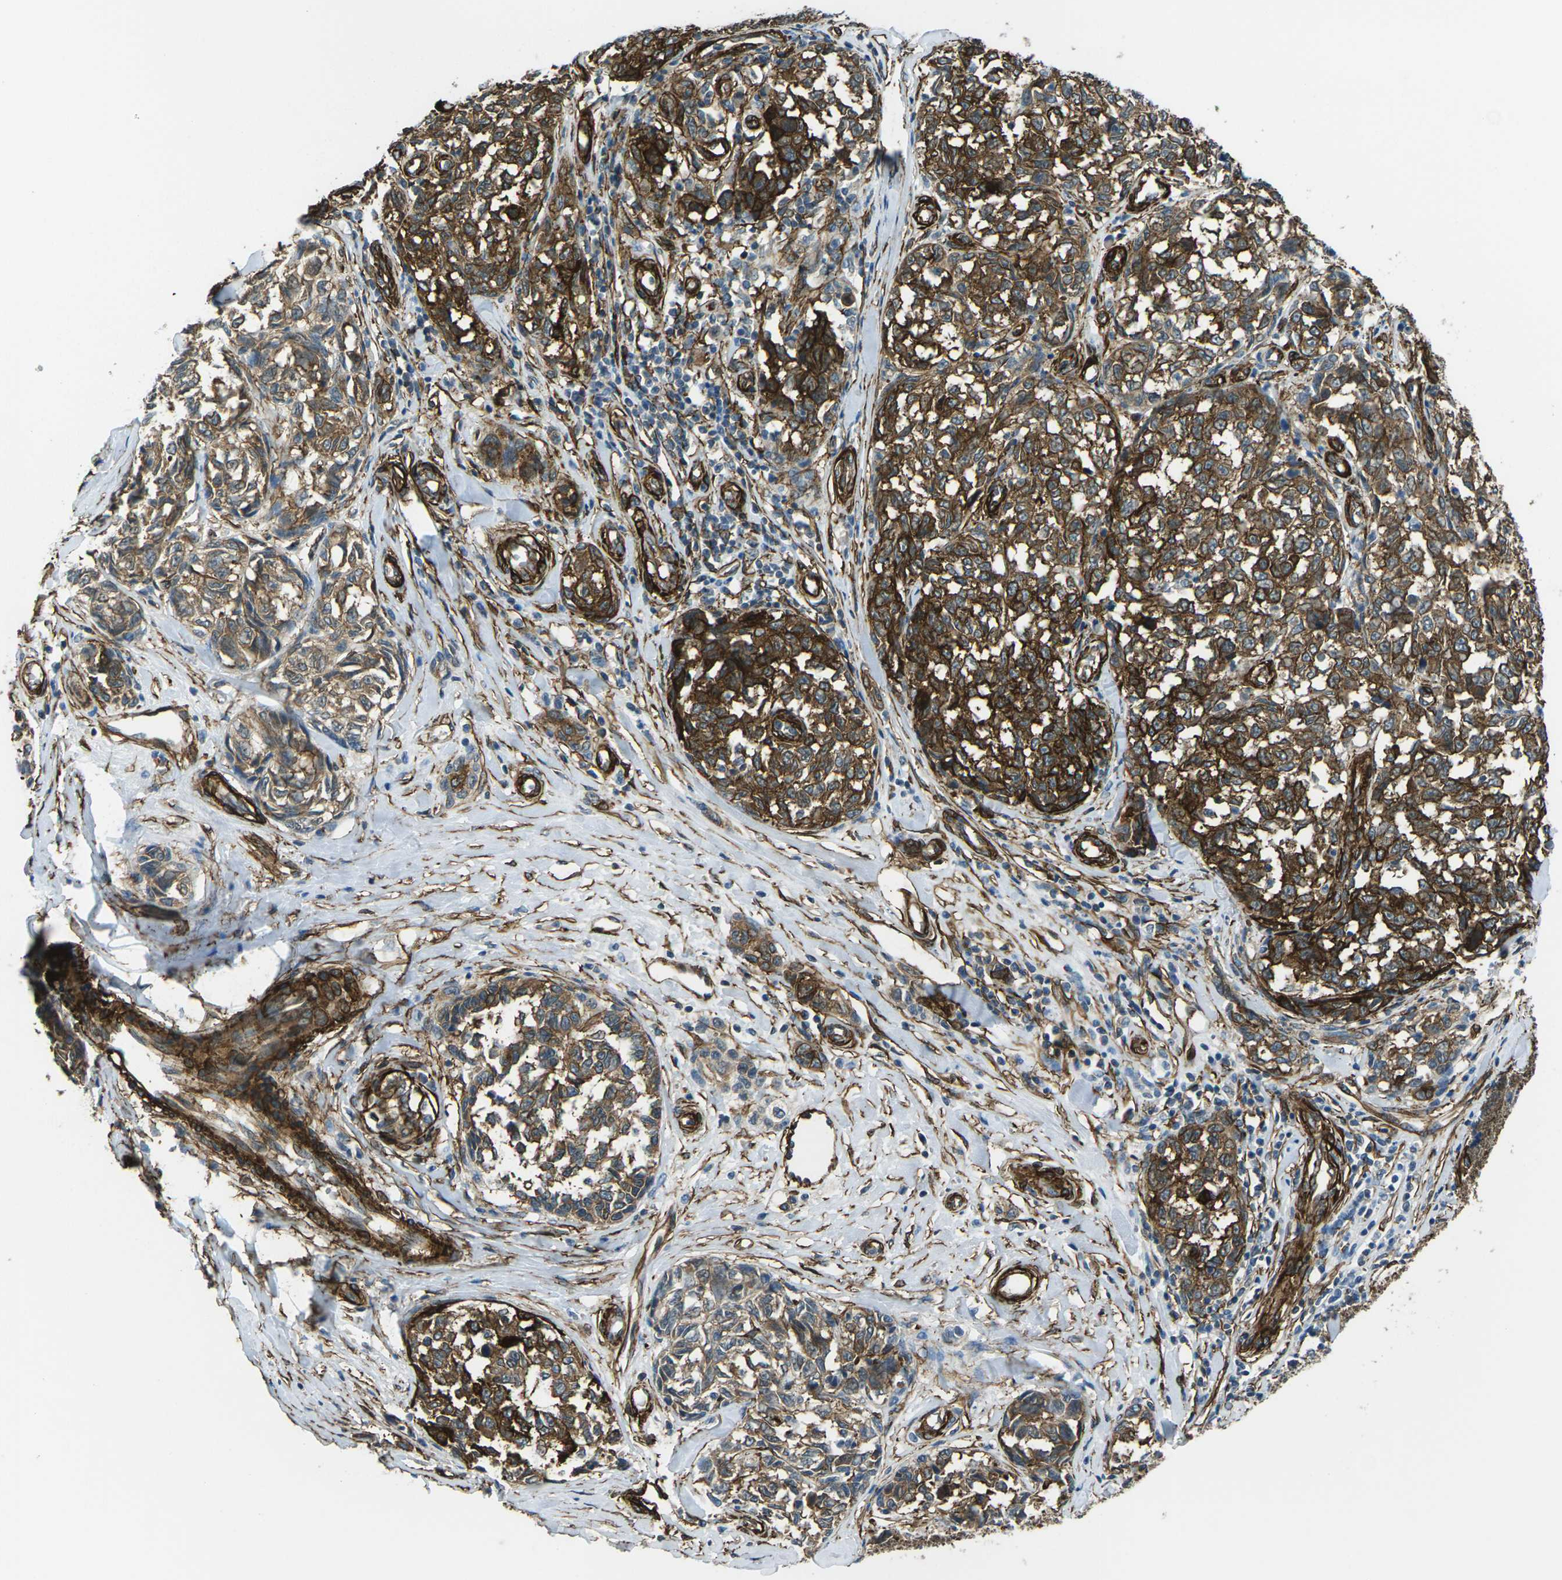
{"staining": {"intensity": "strong", "quantity": ">75%", "location": "cytoplasmic/membranous"}, "tissue": "melanoma", "cell_type": "Tumor cells", "image_type": "cancer", "snomed": [{"axis": "morphology", "description": "Malignant melanoma, NOS"}, {"axis": "topography", "description": "Skin"}], "caption": "Human malignant melanoma stained with a protein marker exhibits strong staining in tumor cells.", "gene": "GRAMD1C", "patient": {"sex": "female", "age": 64}}